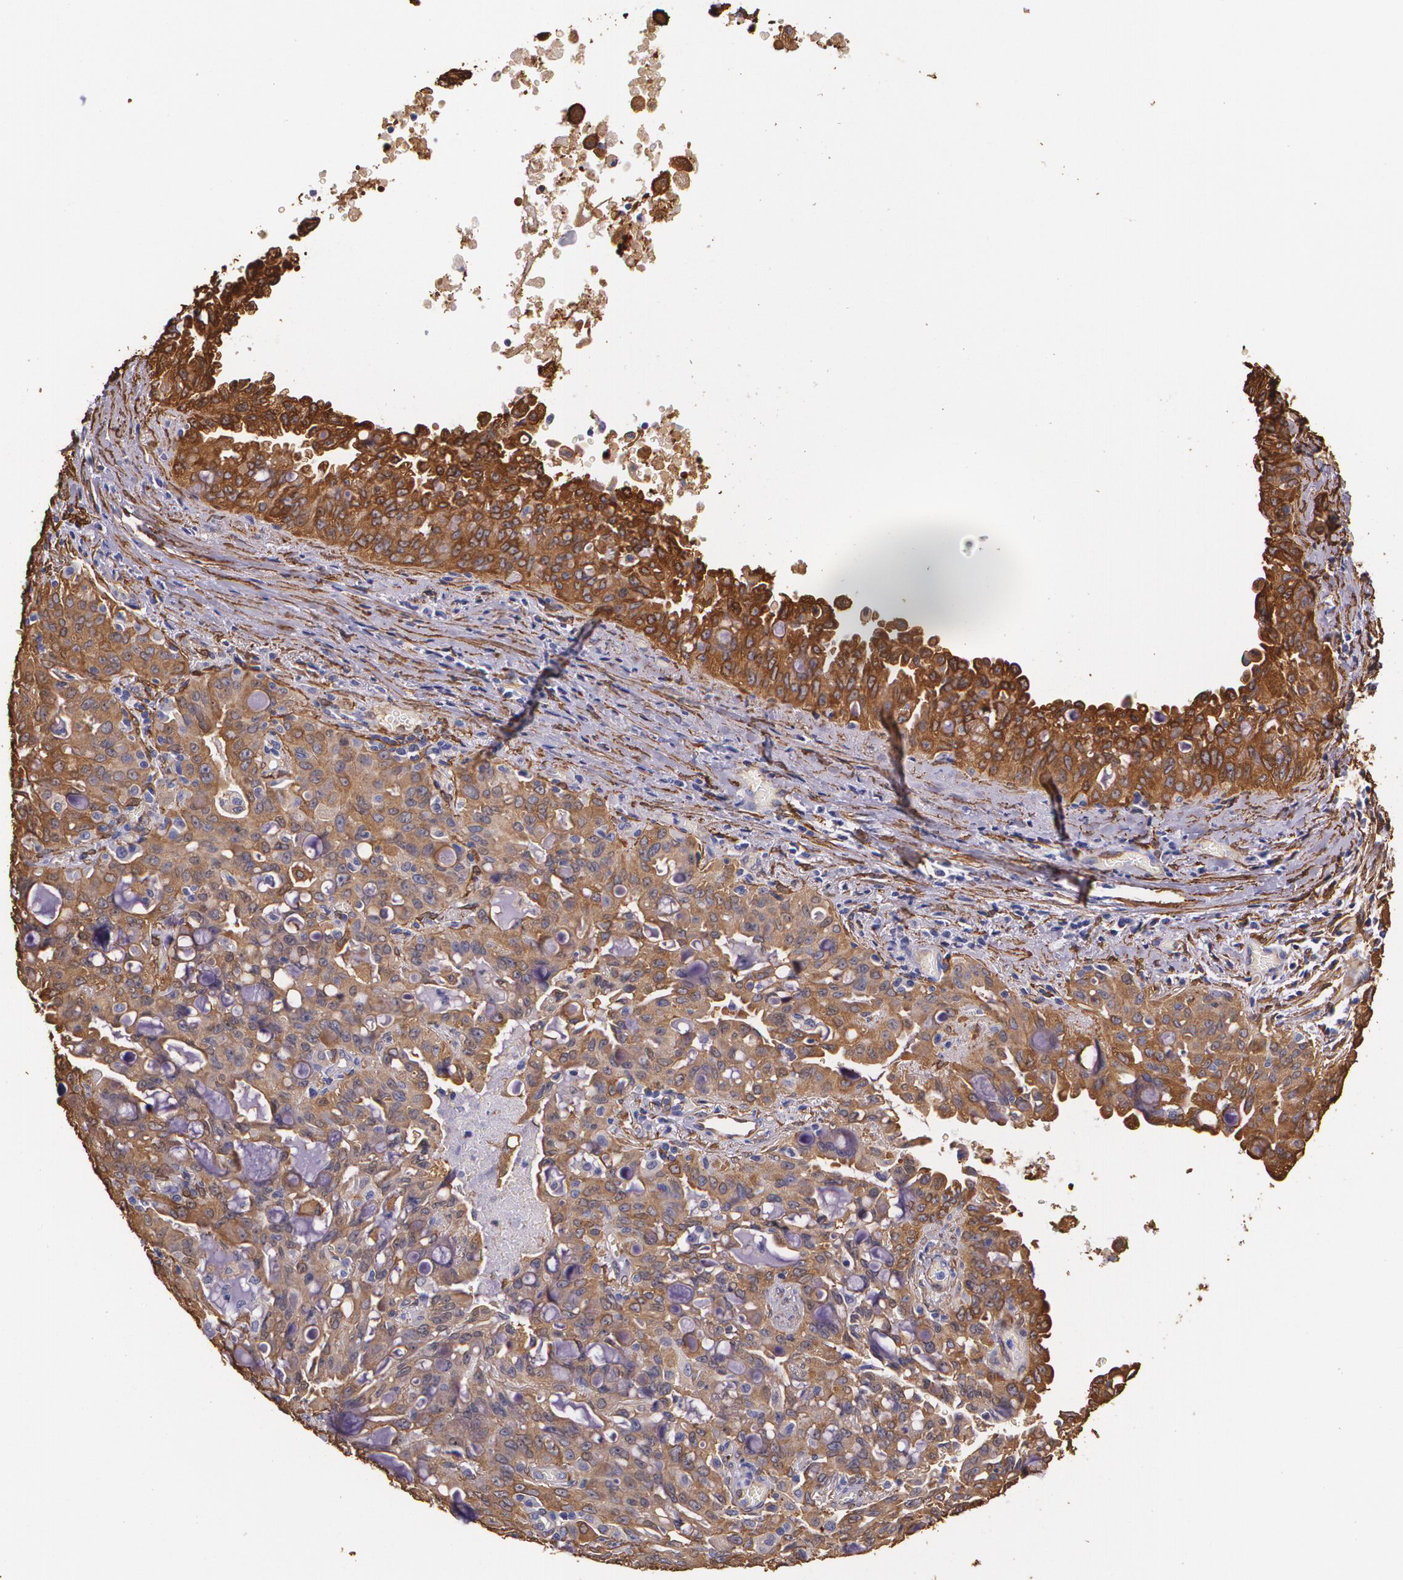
{"staining": {"intensity": "weak", "quantity": "25%-75%", "location": "cytoplasmic/membranous"}, "tissue": "lung cancer", "cell_type": "Tumor cells", "image_type": "cancer", "snomed": [{"axis": "morphology", "description": "Adenocarcinoma, NOS"}, {"axis": "topography", "description": "Lung"}], "caption": "An image of human lung cancer stained for a protein reveals weak cytoplasmic/membranous brown staining in tumor cells. Using DAB (3,3'-diaminobenzidine) (brown) and hematoxylin (blue) stains, captured at high magnification using brightfield microscopy.", "gene": "MMP2", "patient": {"sex": "female", "age": 44}}